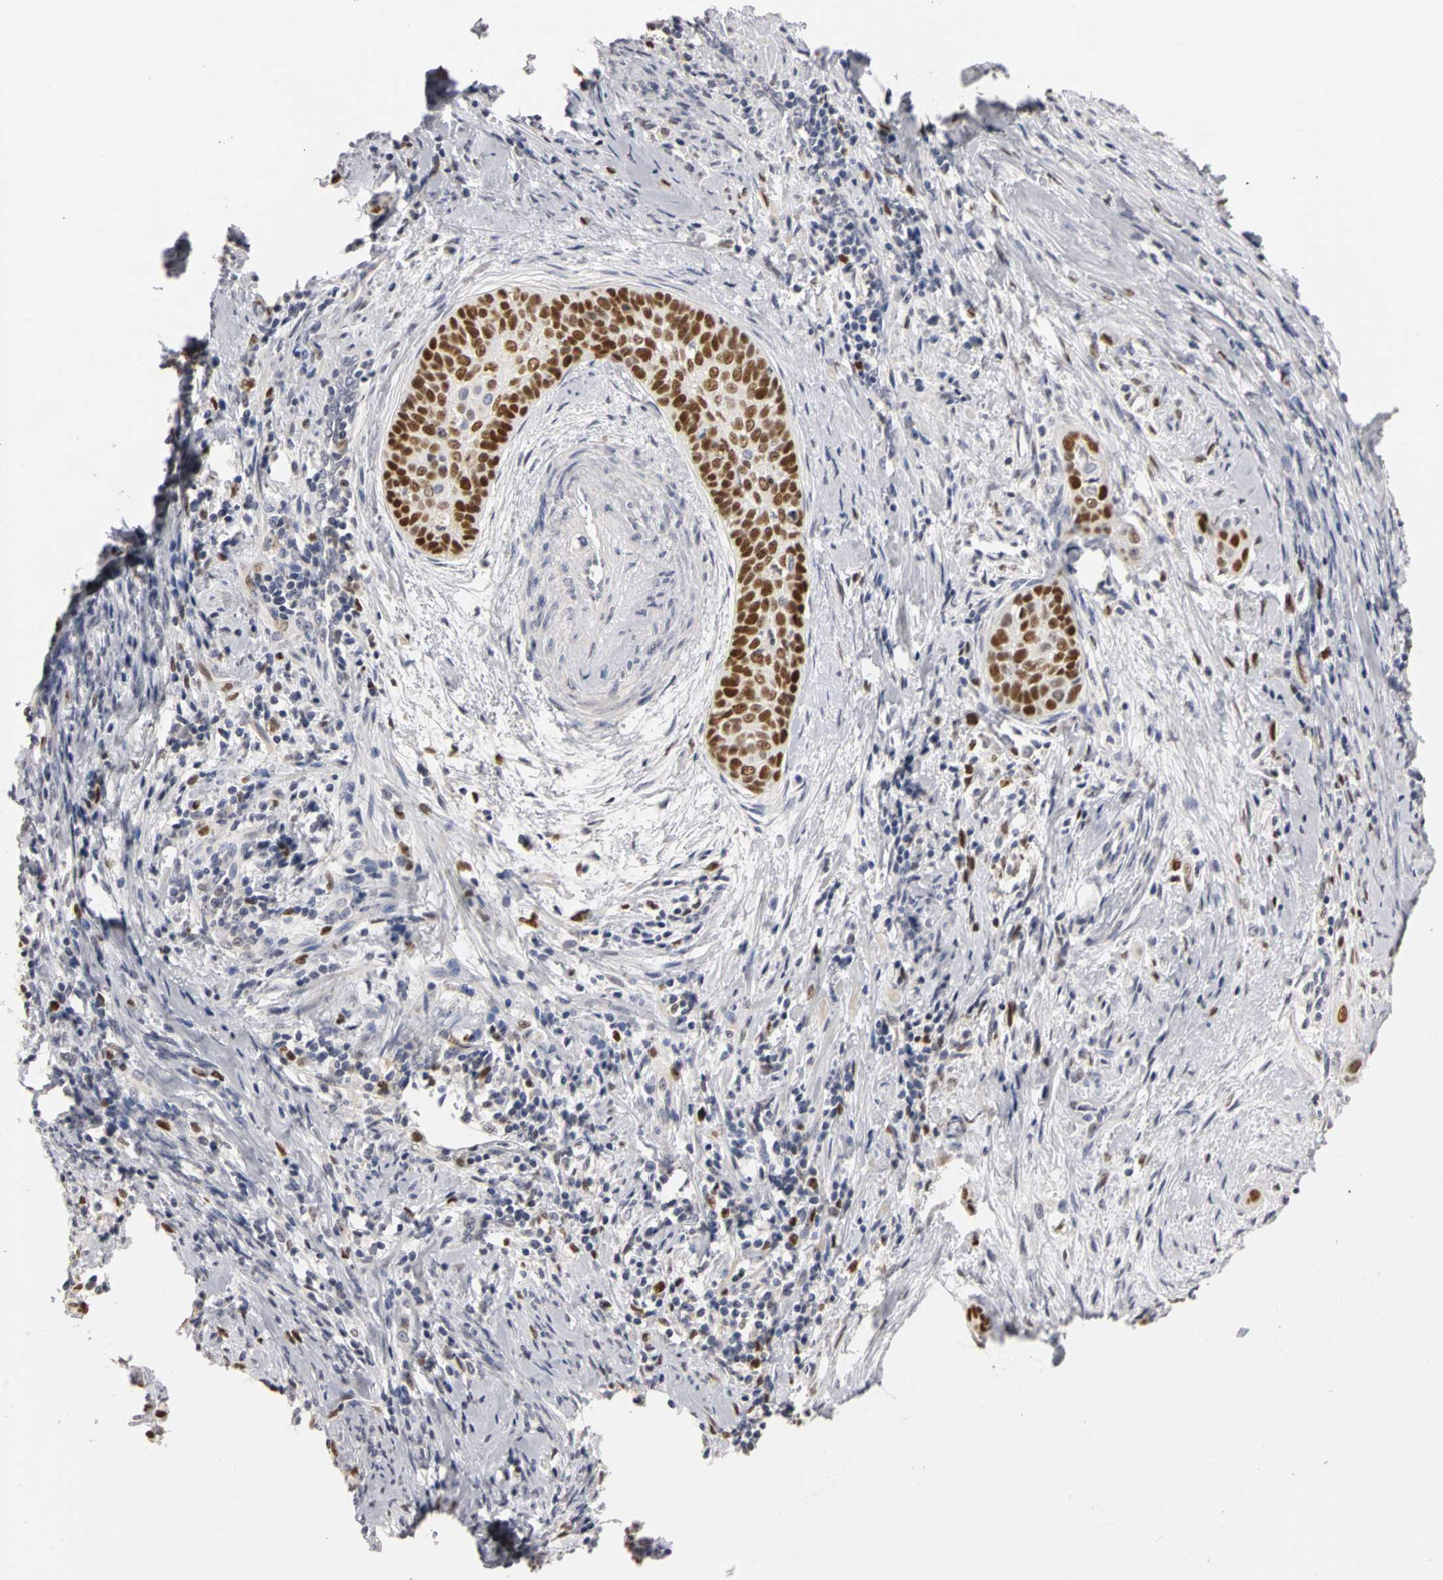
{"staining": {"intensity": "strong", "quantity": ">75%", "location": "nuclear"}, "tissue": "cervical cancer", "cell_type": "Tumor cells", "image_type": "cancer", "snomed": [{"axis": "morphology", "description": "Squamous cell carcinoma, NOS"}, {"axis": "topography", "description": "Cervix"}], "caption": "A high-resolution photomicrograph shows immunohistochemistry (IHC) staining of cervical cancer (squamous cell carcinoma), which demonstrates strong nuclear staining in about >75% of tumor cells.", "gene": "MCM6", "patient": {"sex": "female", "age": 33}}